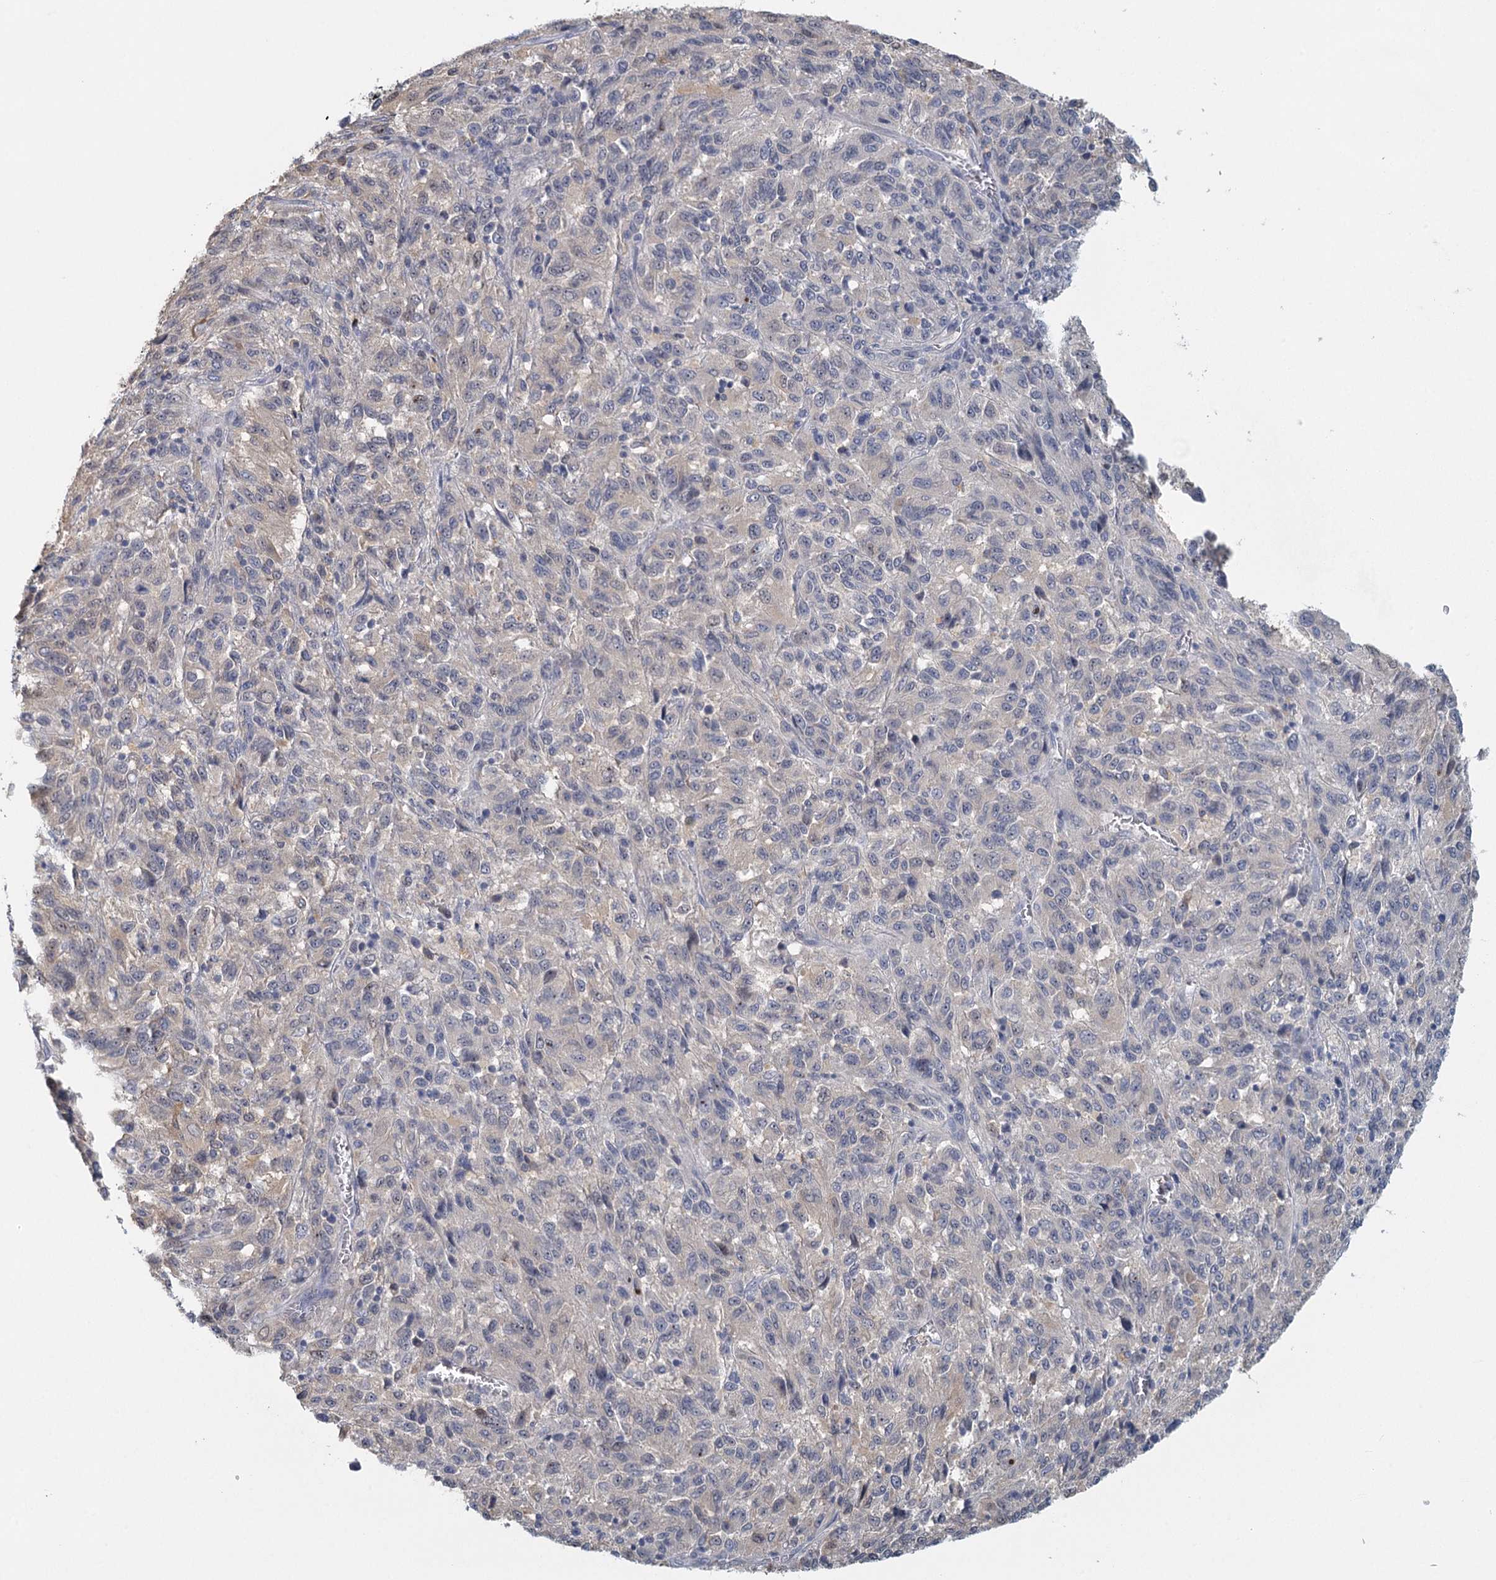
{"staining": {"intensity": "negative", "quantity": "none", "location": "none"}, "tissue": "melanoma", "cell_type": "Tumor cells", "image_type": "cancer", "snomed": [{"axis": "morphology", "description": "Malignant melanoma, Metastatic site"}, {"axis": "topography", "description": "Lung"}], "caption": "High magnification brightfield microscopy of malignant melanoma (metastatic site) stained with DAB (brown) and counterstained with hematoxylin (blue): tumor cells show no significant staining.", "gene": "MYO7B", "patient": {"sex": "male", "age": 64}}